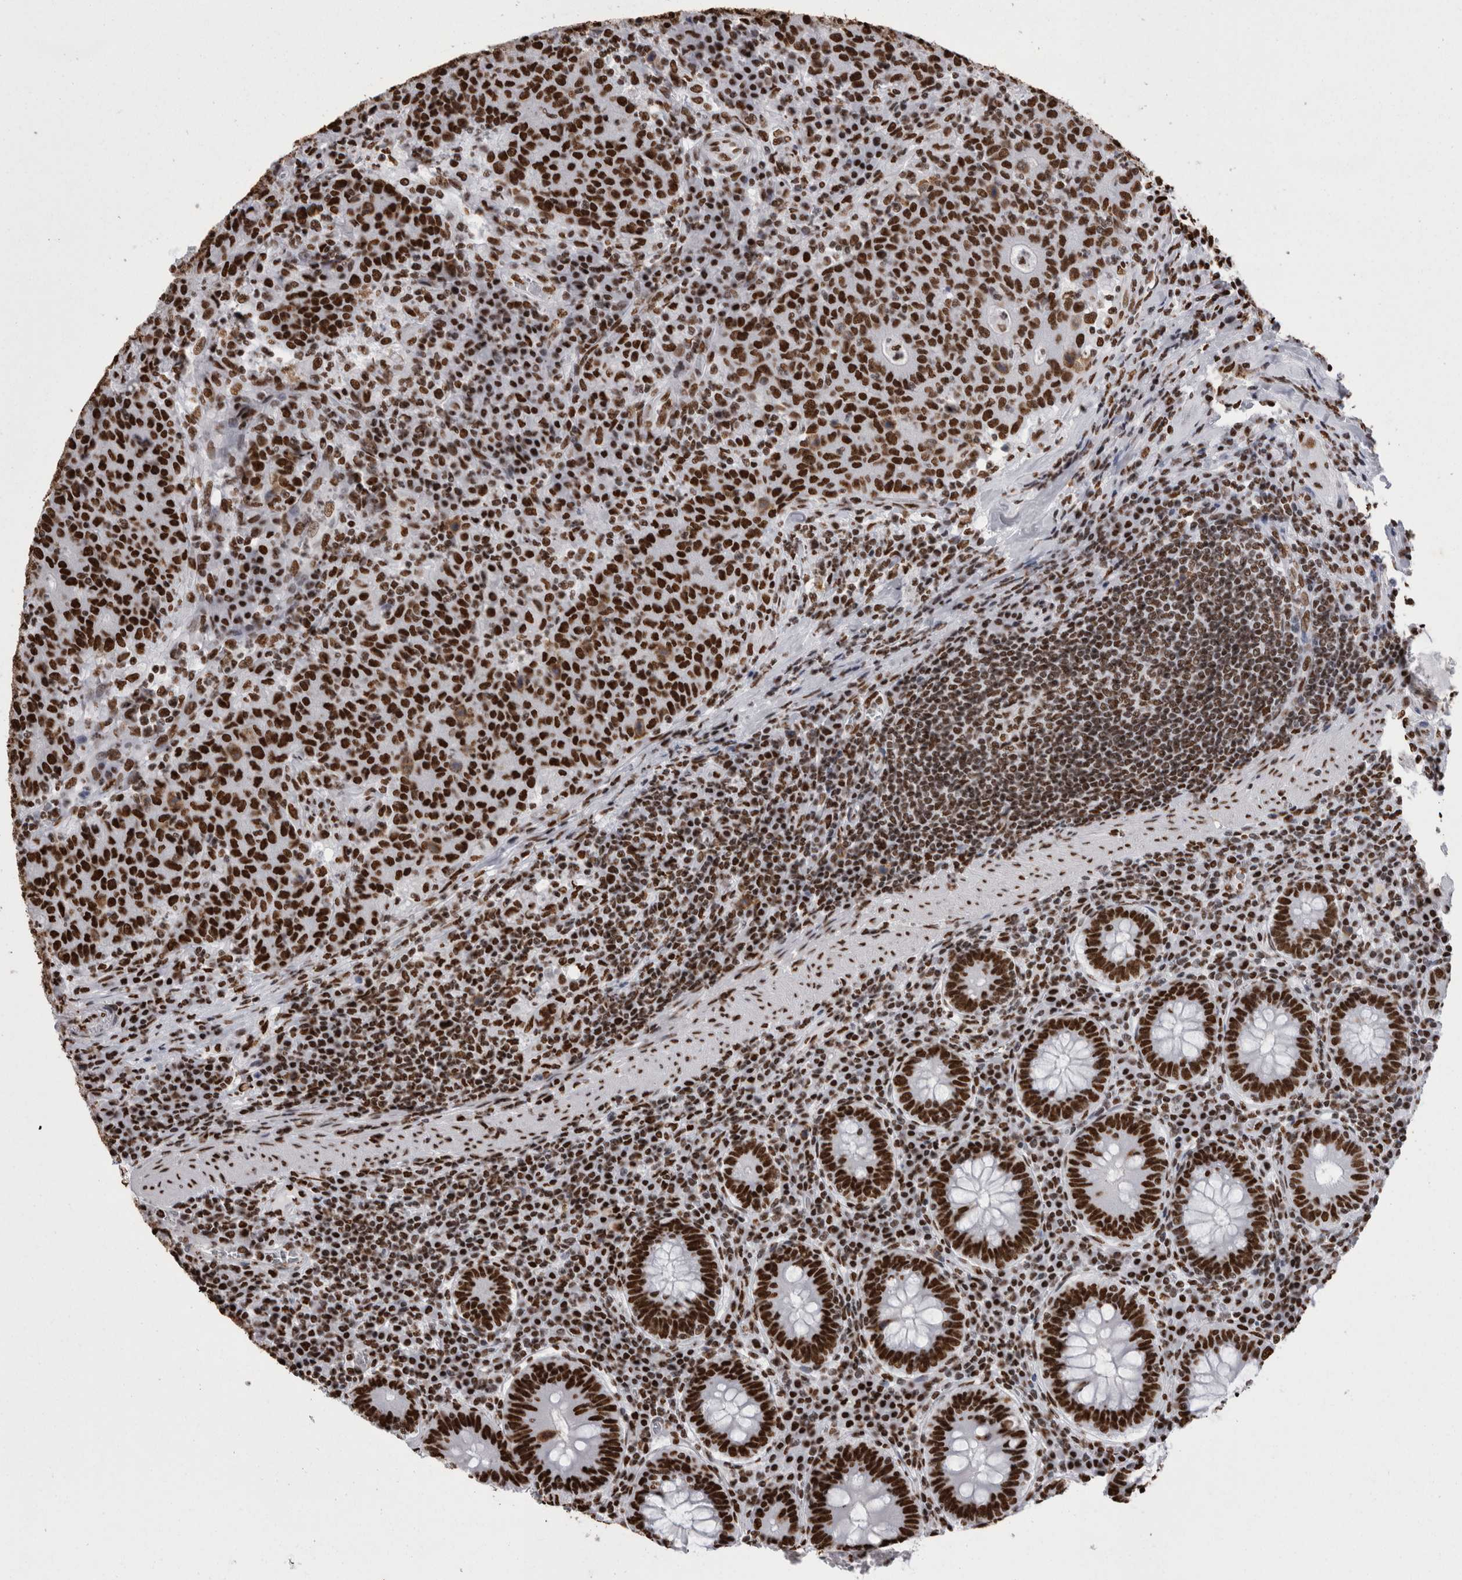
{"staining": {"intensity": "strong", "quantity": ">75%", "location": "nuclear"}, "tissue": "colorectal cancer", "cell_type": "Tumor cells", "image_type": "cancer", "snomed": [{"axis": "morphology", "description": "Adenocarcinoma, NOS"}, {"axis": "topography", "description": "Colon"}], "caption": "Immunohistochemical staining of colorectal cancer demonstrates high levels of strong nuclear expression in approximately >75% of tumor cells.", "gene": "HNRNPM", "patient": {"sex": "female", "age": 75}}